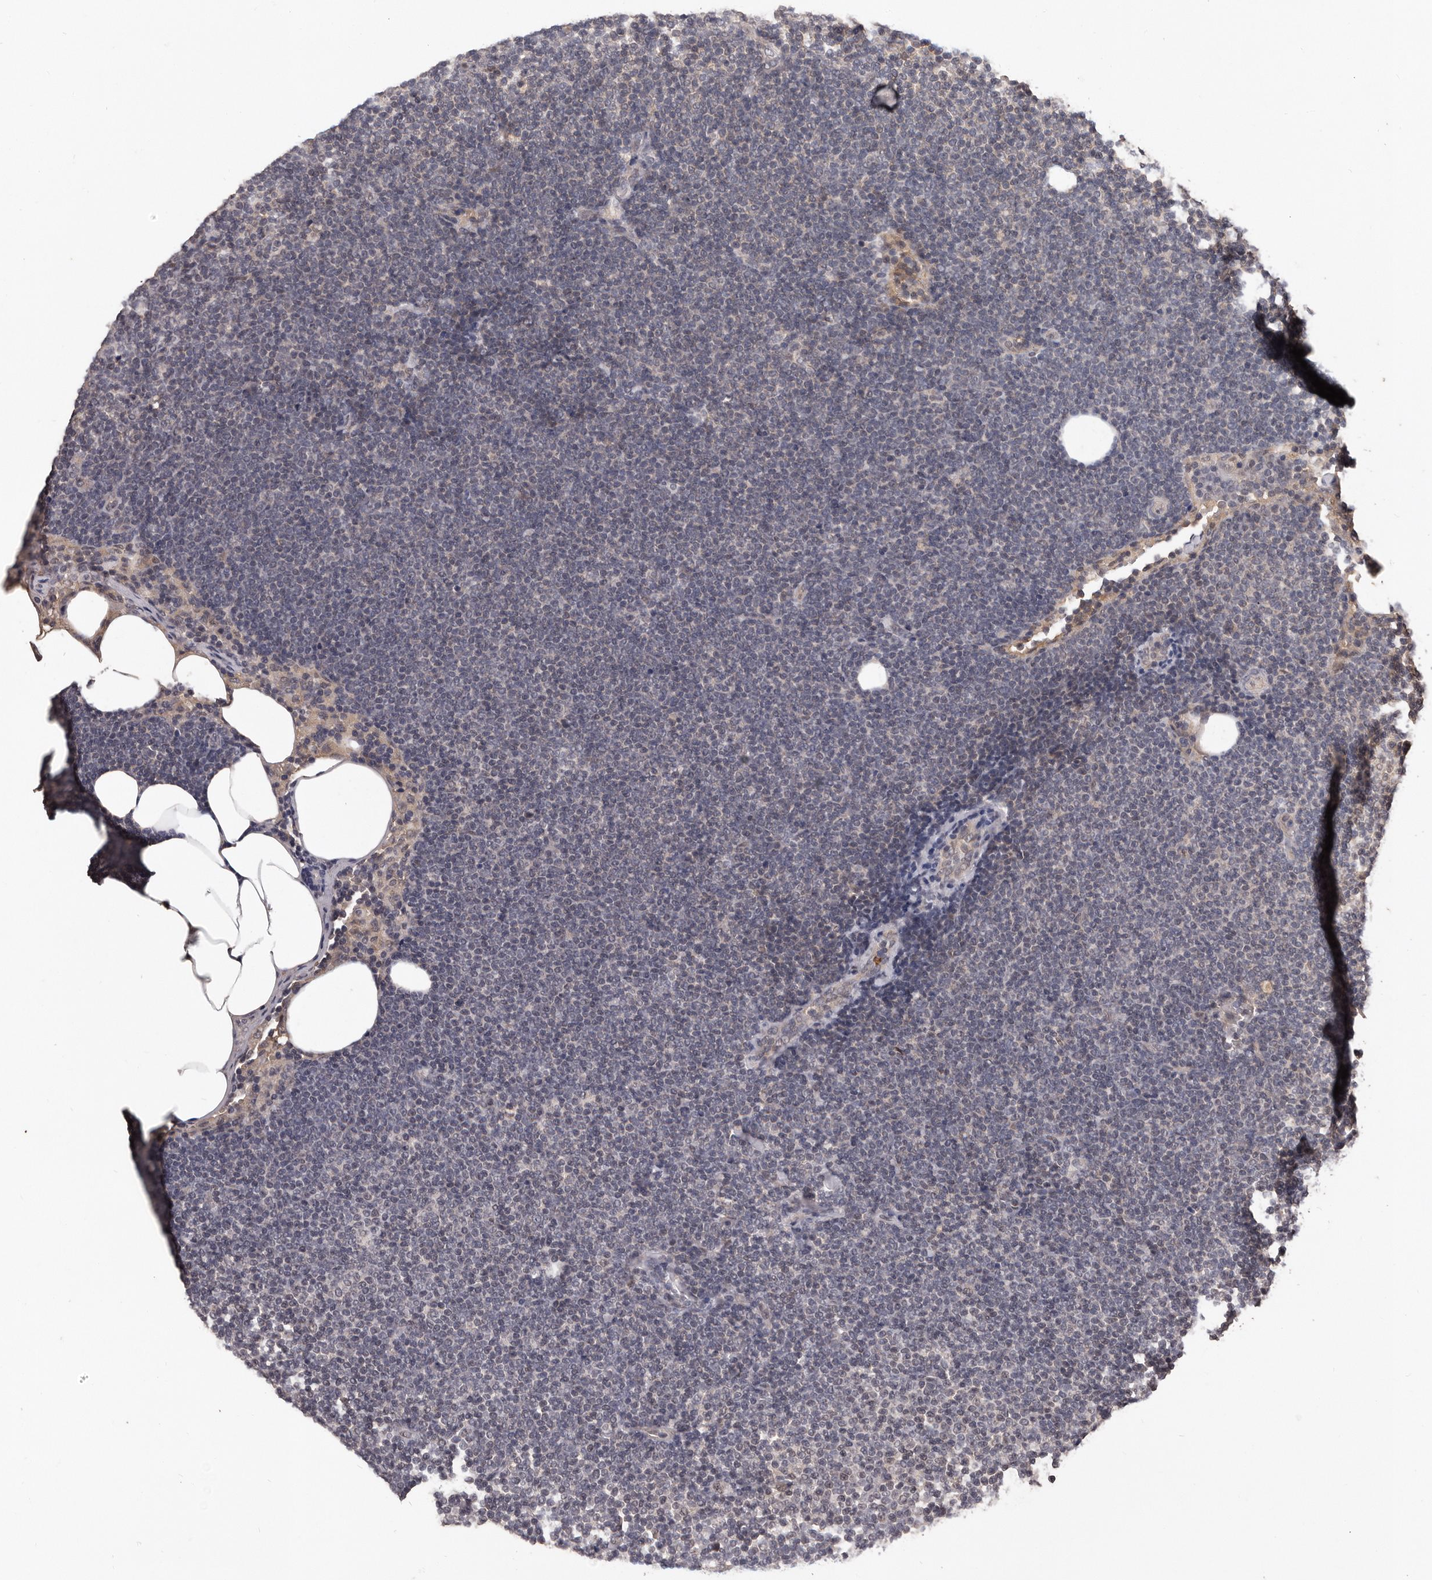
{"staining": {"intensity": "negative", "quantity": "none", "location": "none"}, "tissue": "lymphoma", "cell_type": "Tumor cells", "image_type": "cancer", "snomed": [{"axis": "morphology", "description": "Malignant lymphoma, non-Hodgkin's type, Low grade"}, {"axis": "topography", "description": "Lymph node"}], "caption": "The IHC image has no significant positivity in tumor cells of malignant lymphoma, non-Hodgkin's type (low-grade) tissue.", "gene": "VPS37A", "patient": {"sex": "female", "age": 53}}